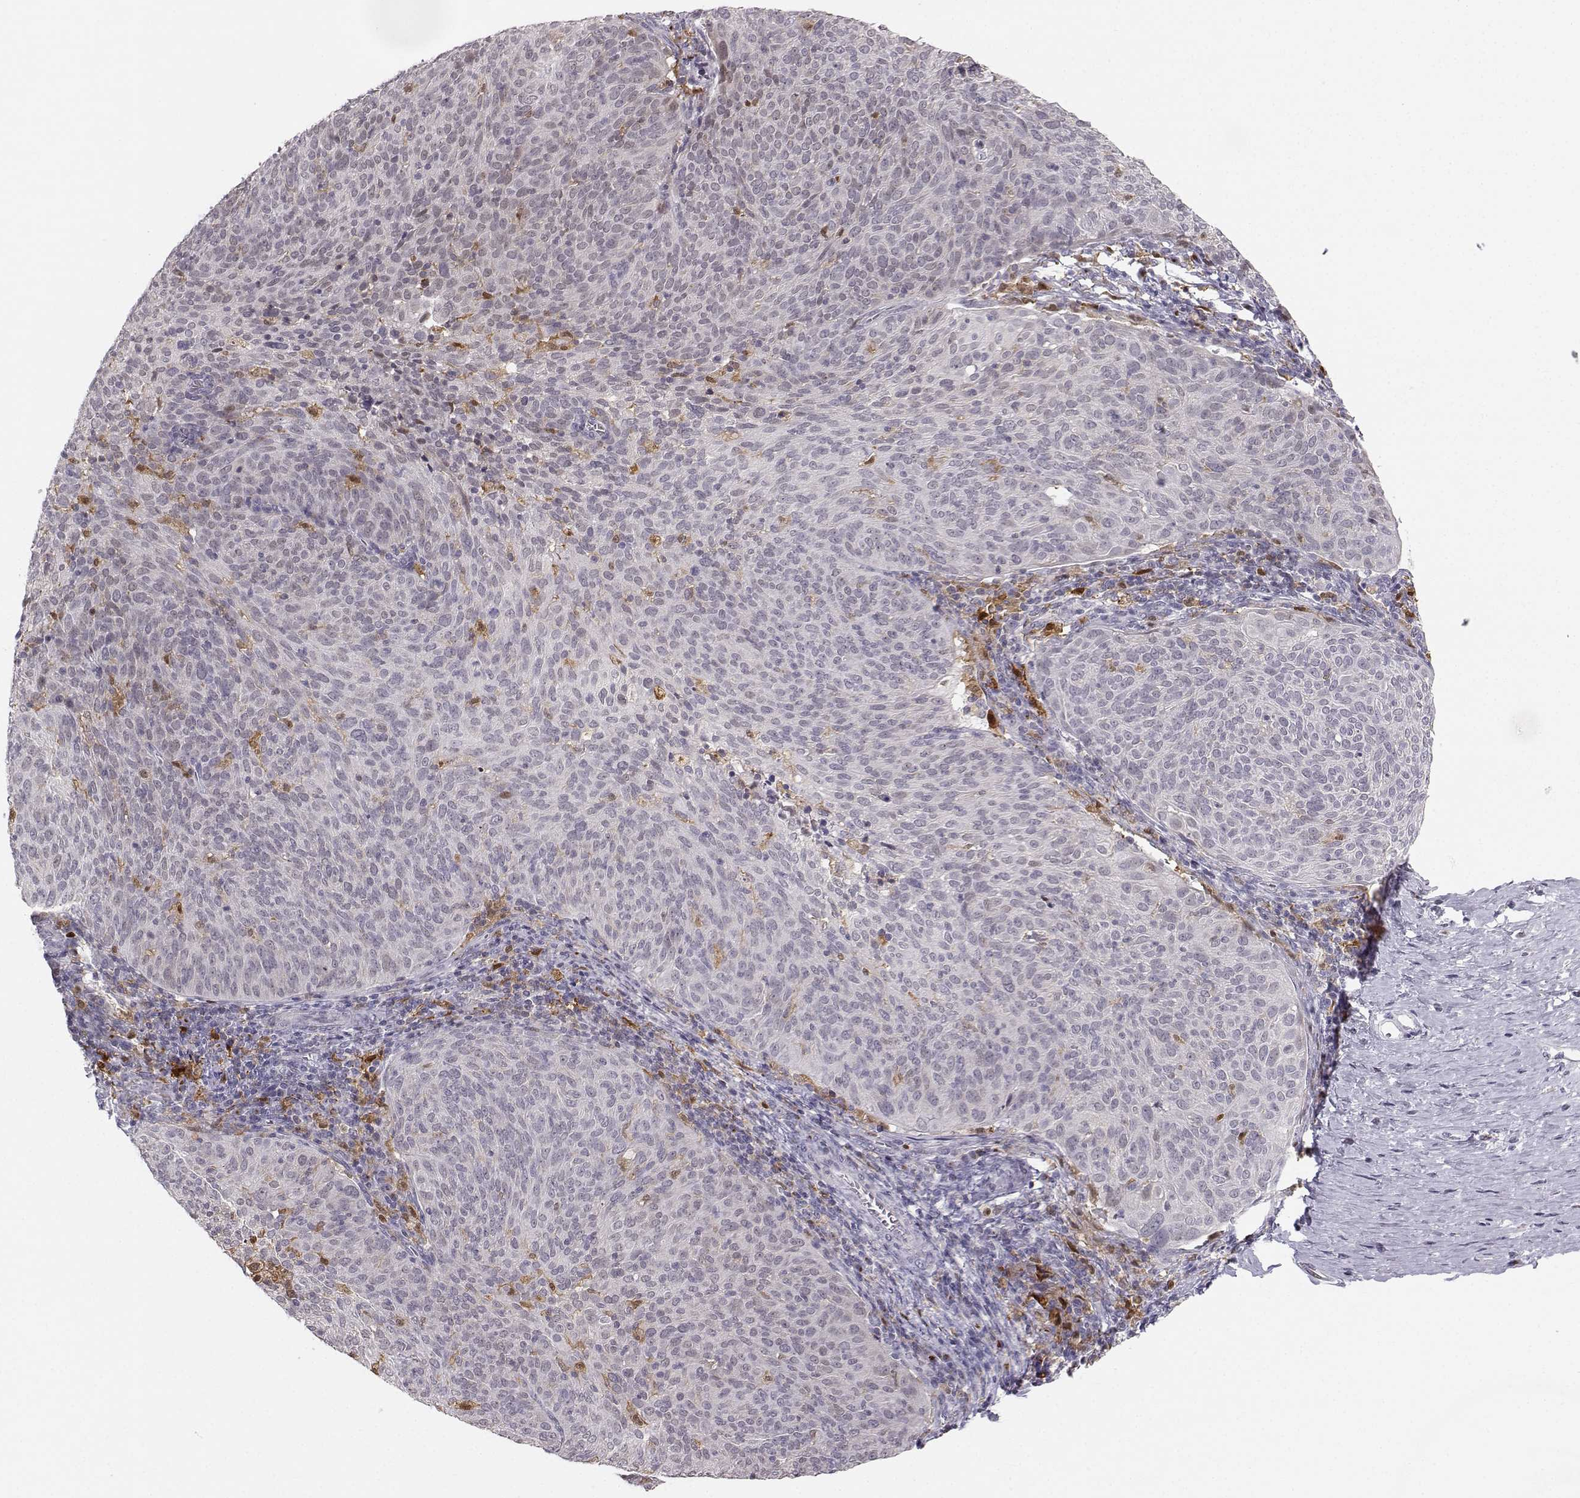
{"staining": {"intensity": "moderate", "quantity": "<25%", "location": "cytoplasmic/membranous"}, "tissue": "cervical cancer", "cell_type": "Tumor cells", "image_type": "cancer", "snomed": [{"axis": "morphology", "description": "Squamous cell carcinoma, NOS"}, {"axis": "topography", "description": "Cervix"}], "caption": "Immunohistochemistry (IHC) micrograph of human cervical cancer stained for a protein (brown), which demonstrates low levels of moderate cytoplasmic/membranous positivity in approximately <25% of tumor cells.", "gene": "HTR7", "patient": {"sex": "female", "age": 39}}